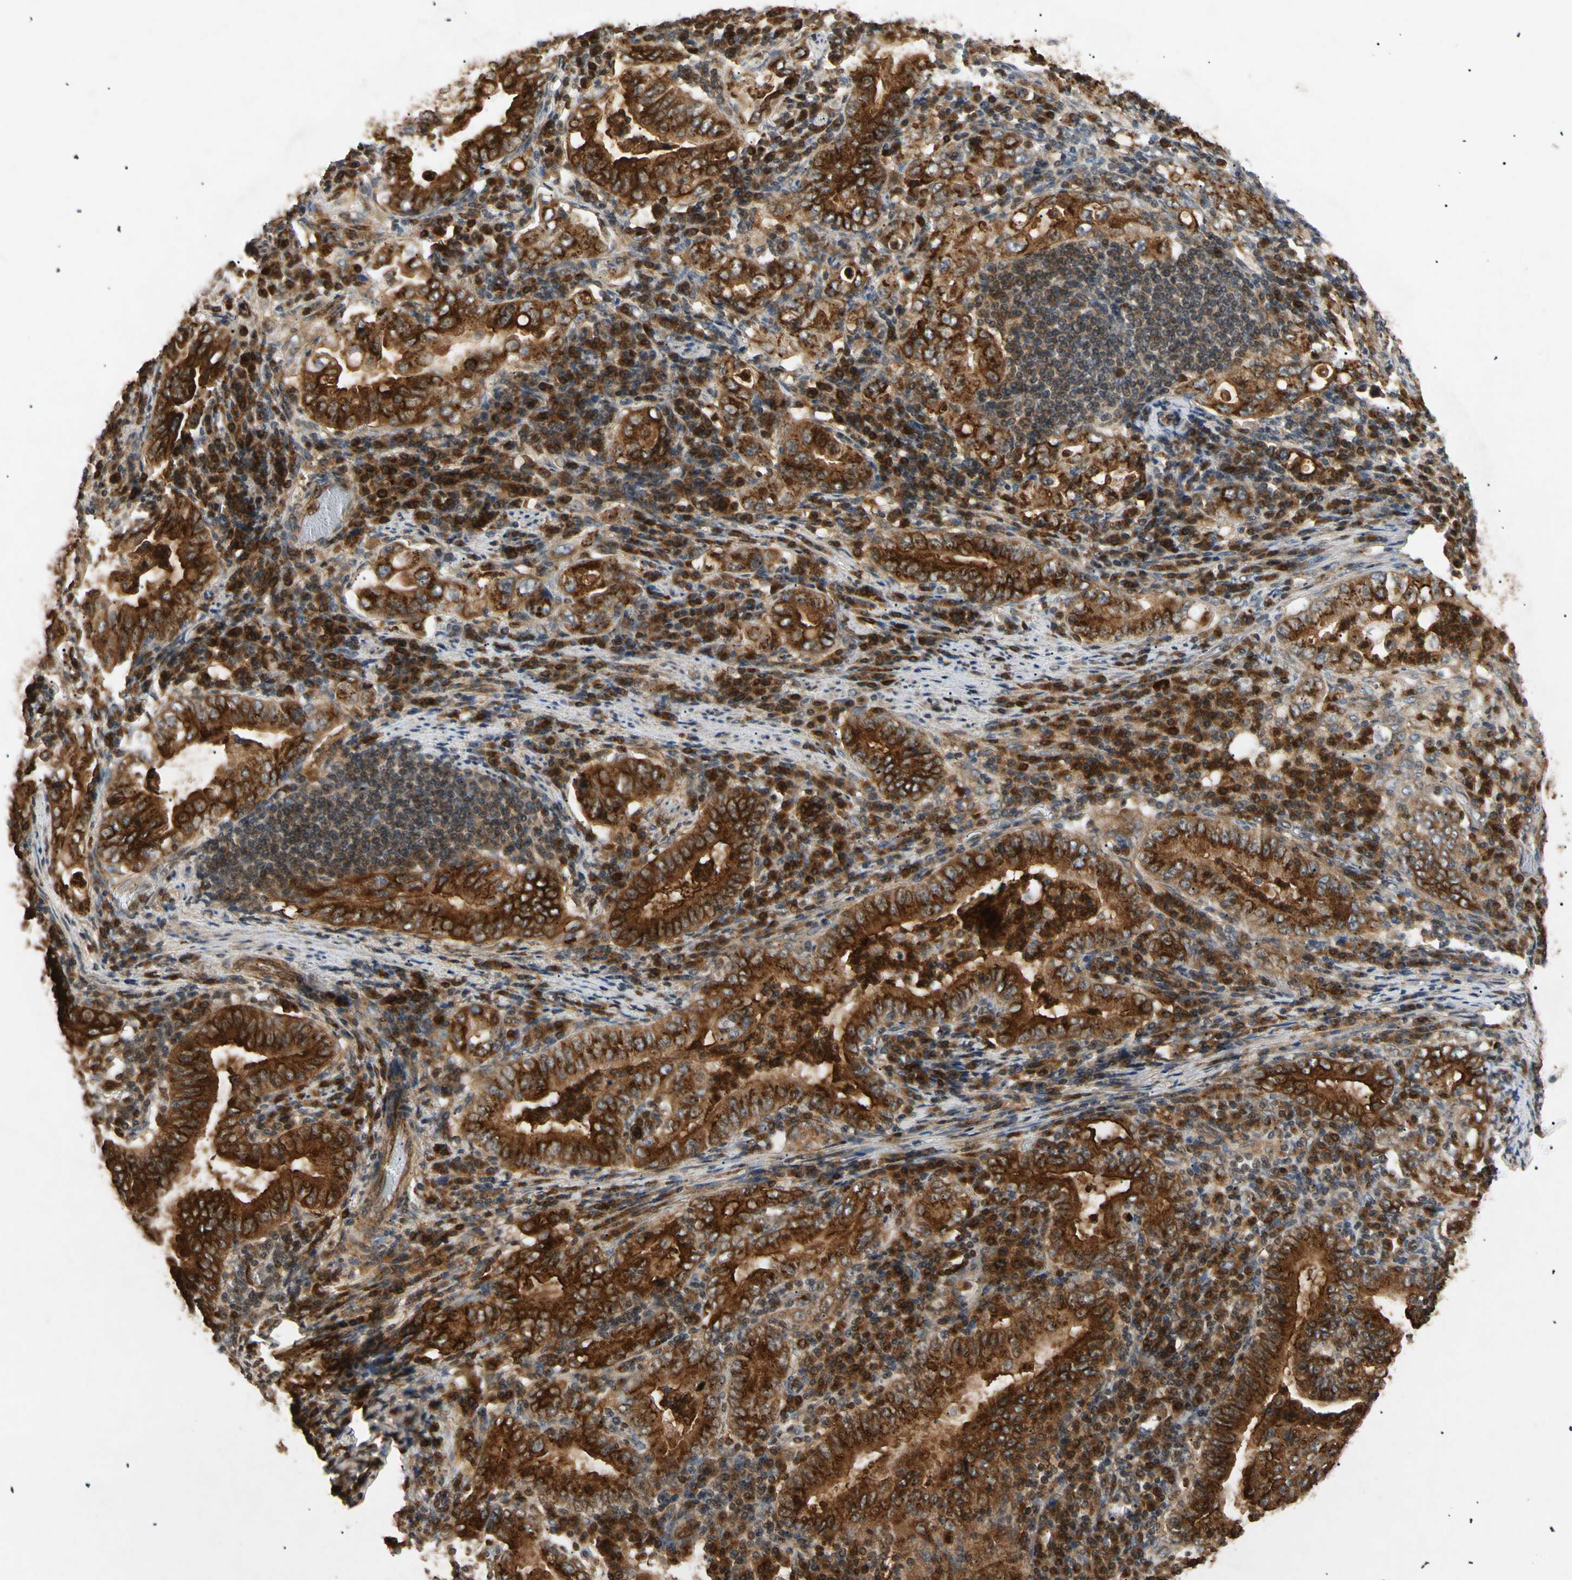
{"staining": {"intensity": "strong", "quantity": ">75%", "location": "cytoplasmic/membranous"}, "tissue": "stomach cancer", "cell_type": "Tumor cells", "image_type": "cancer", "snomed": [{"axis": "morphology", "description": "Normal tissue, NOS"}, {"axis": "morphology", "description": "Adenocarcinoma, NOS"}, {"axis": "topography", "description": "Esophagus"}, {"axis": "topography", "description": "Stomach, upper"}, {"axis": "topography", "description": "Peripheral nerve tissue"}], "caption": "High-power microscopy captured an immunohistochemistry histopathology image of adenocarcinoma (stomach), revealing strong cytoplasmic/membranous staining in about >75% of tumor cells.", "gene": "TUBB4A", "patient": {"sex": "male", "age": 62}}